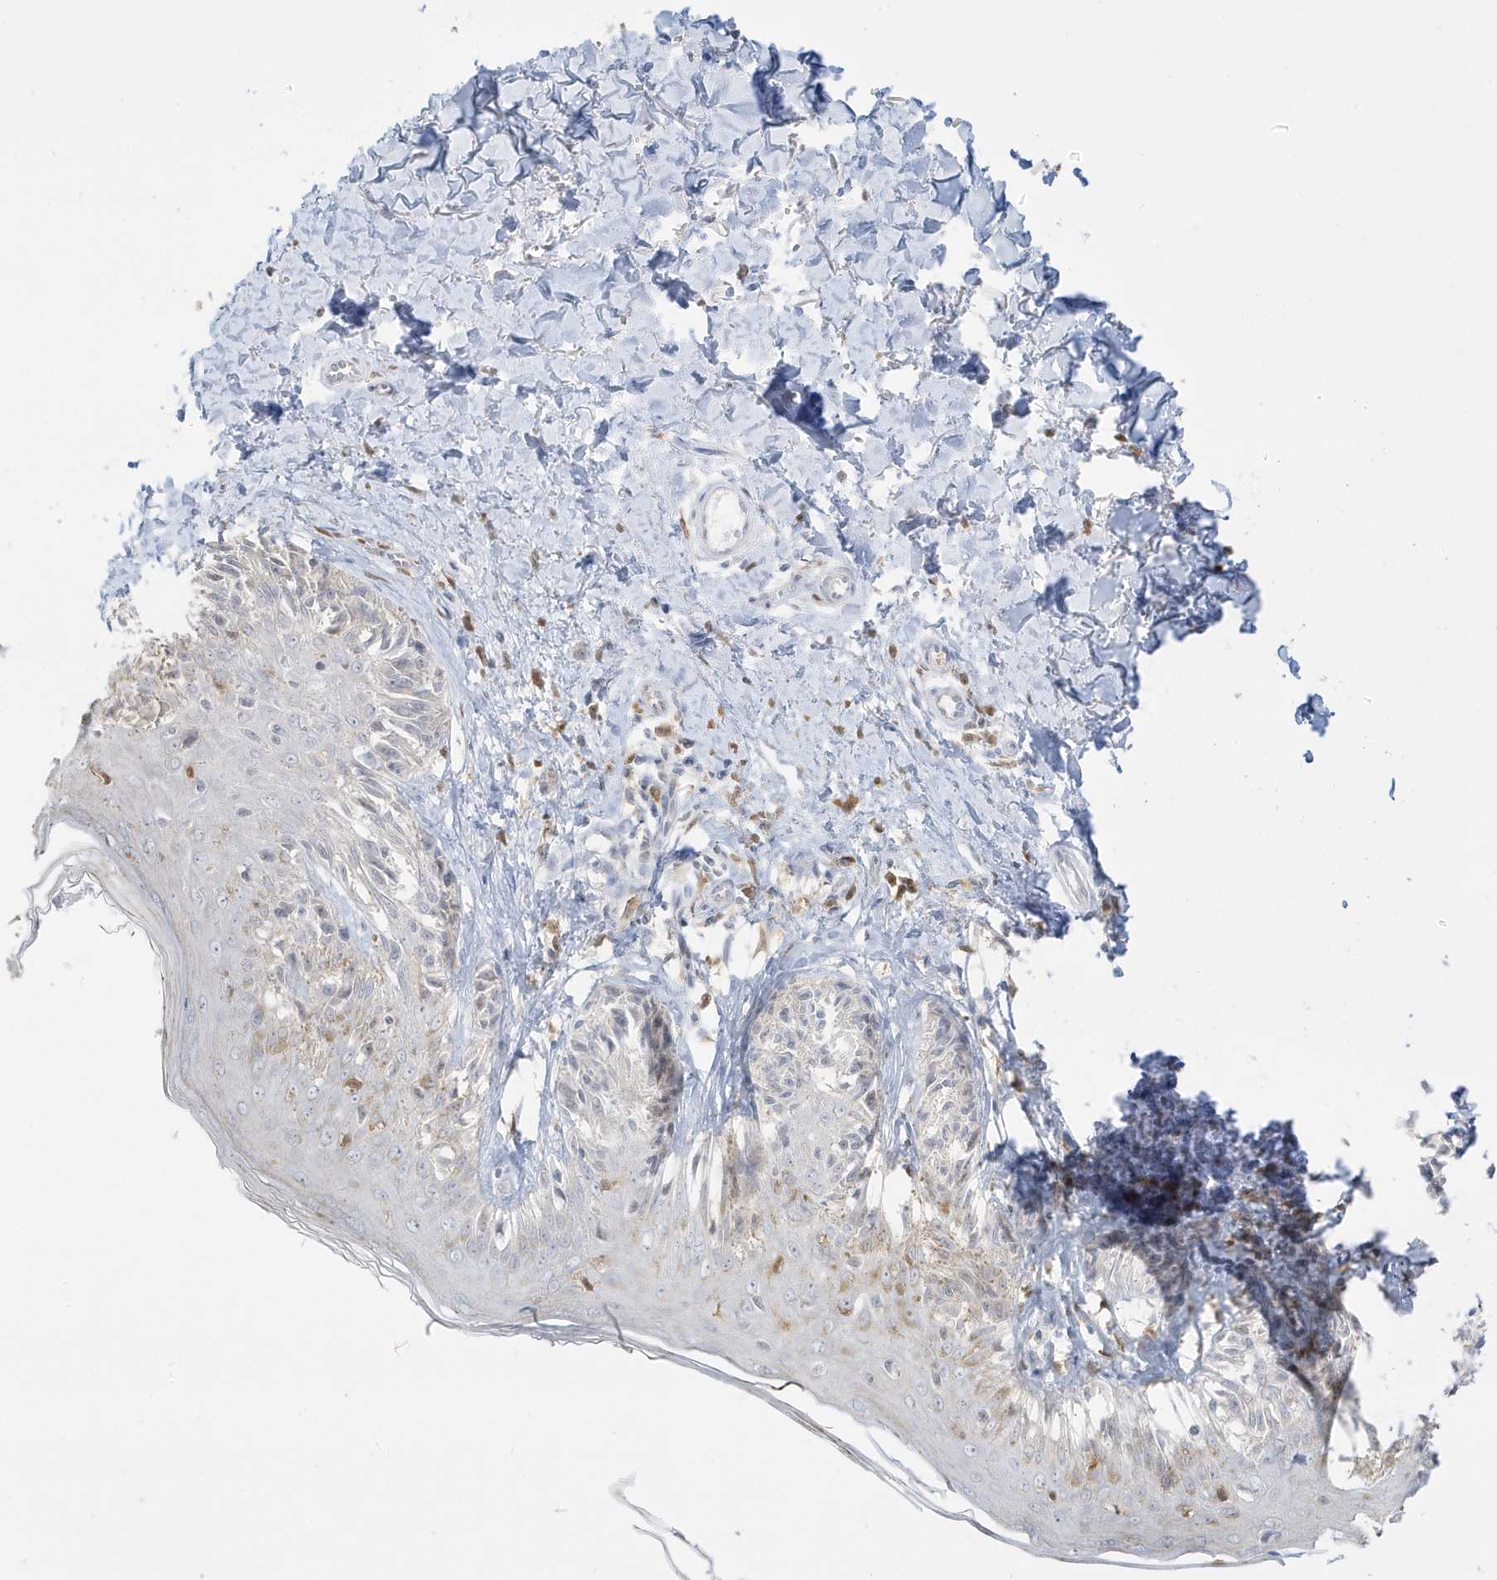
{"staining": {"intensity": "negative", "quantity": "none", "location": "none"}, "tissue": "melanoma", "cell_type": "Tumor cells", "image_type": "cancer", "snomed": [{"axis": "morphology", "description": "Malignant melanoma, NOS"}, {"axis": "topography", "description": "Skin"}], "caption": "The photomicrograph shows no staining of tumor cells in melanoma.", "gene": "GCA", "patient": {"sex": "male", "age": 53}}